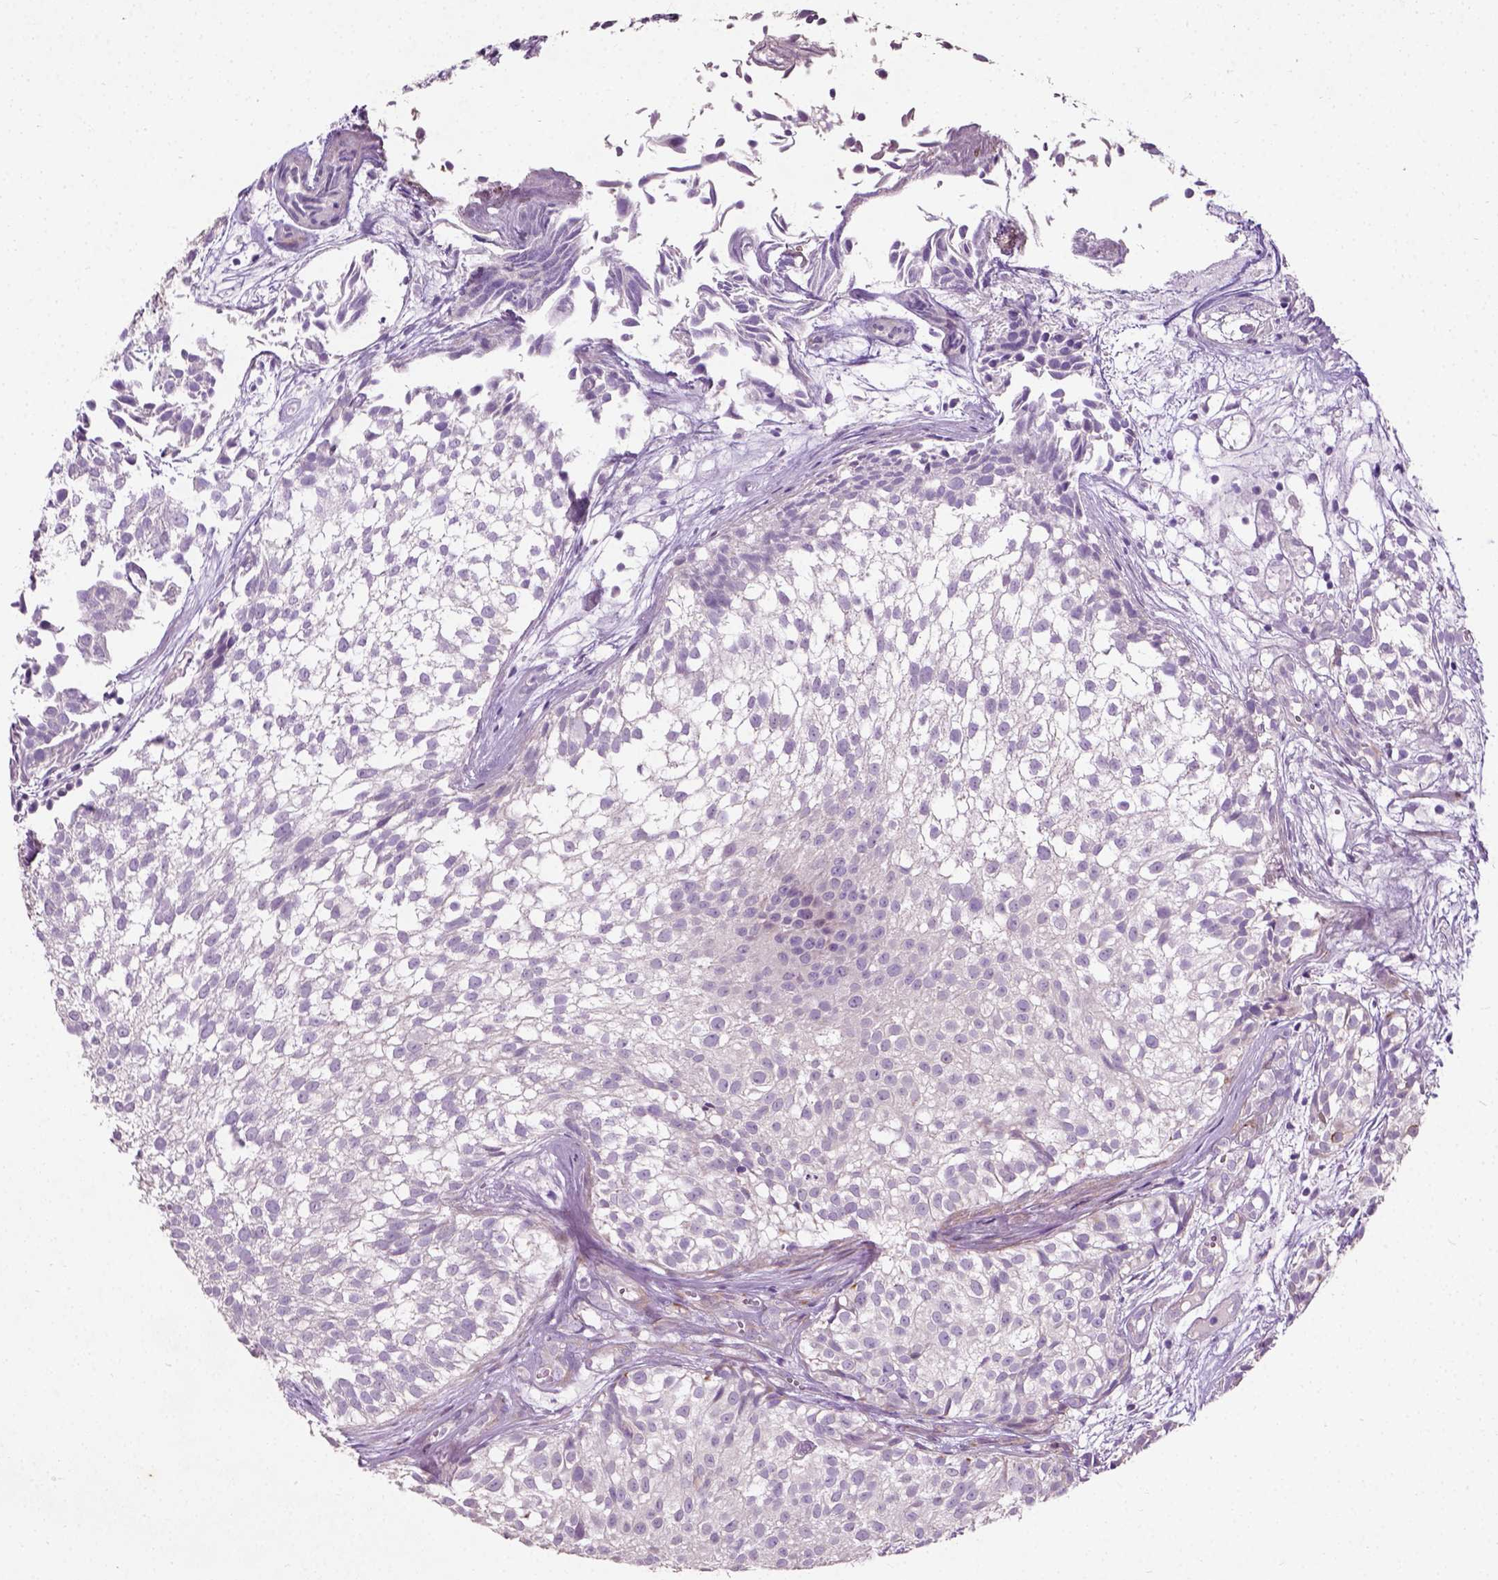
{"staining": {"intensity": "negative", "quantity": "none", "location": "none"}, "tissue": "urothelial cancer", "cell_type": "Tumor cells", "image_type": "cancer", "snomed": [{"axis": "morphology", "description": "Urothelial carcinoma, Low grade"}, {"axis": "topography", "description": "Urinary bladder"}], "caption": "Immunohistochemical staining of human low-grade urothelial carcinoma shows no significant positivity in tumor cells.", "gene": "PKP3", "patient": {"sex": "male", "age": 70}}